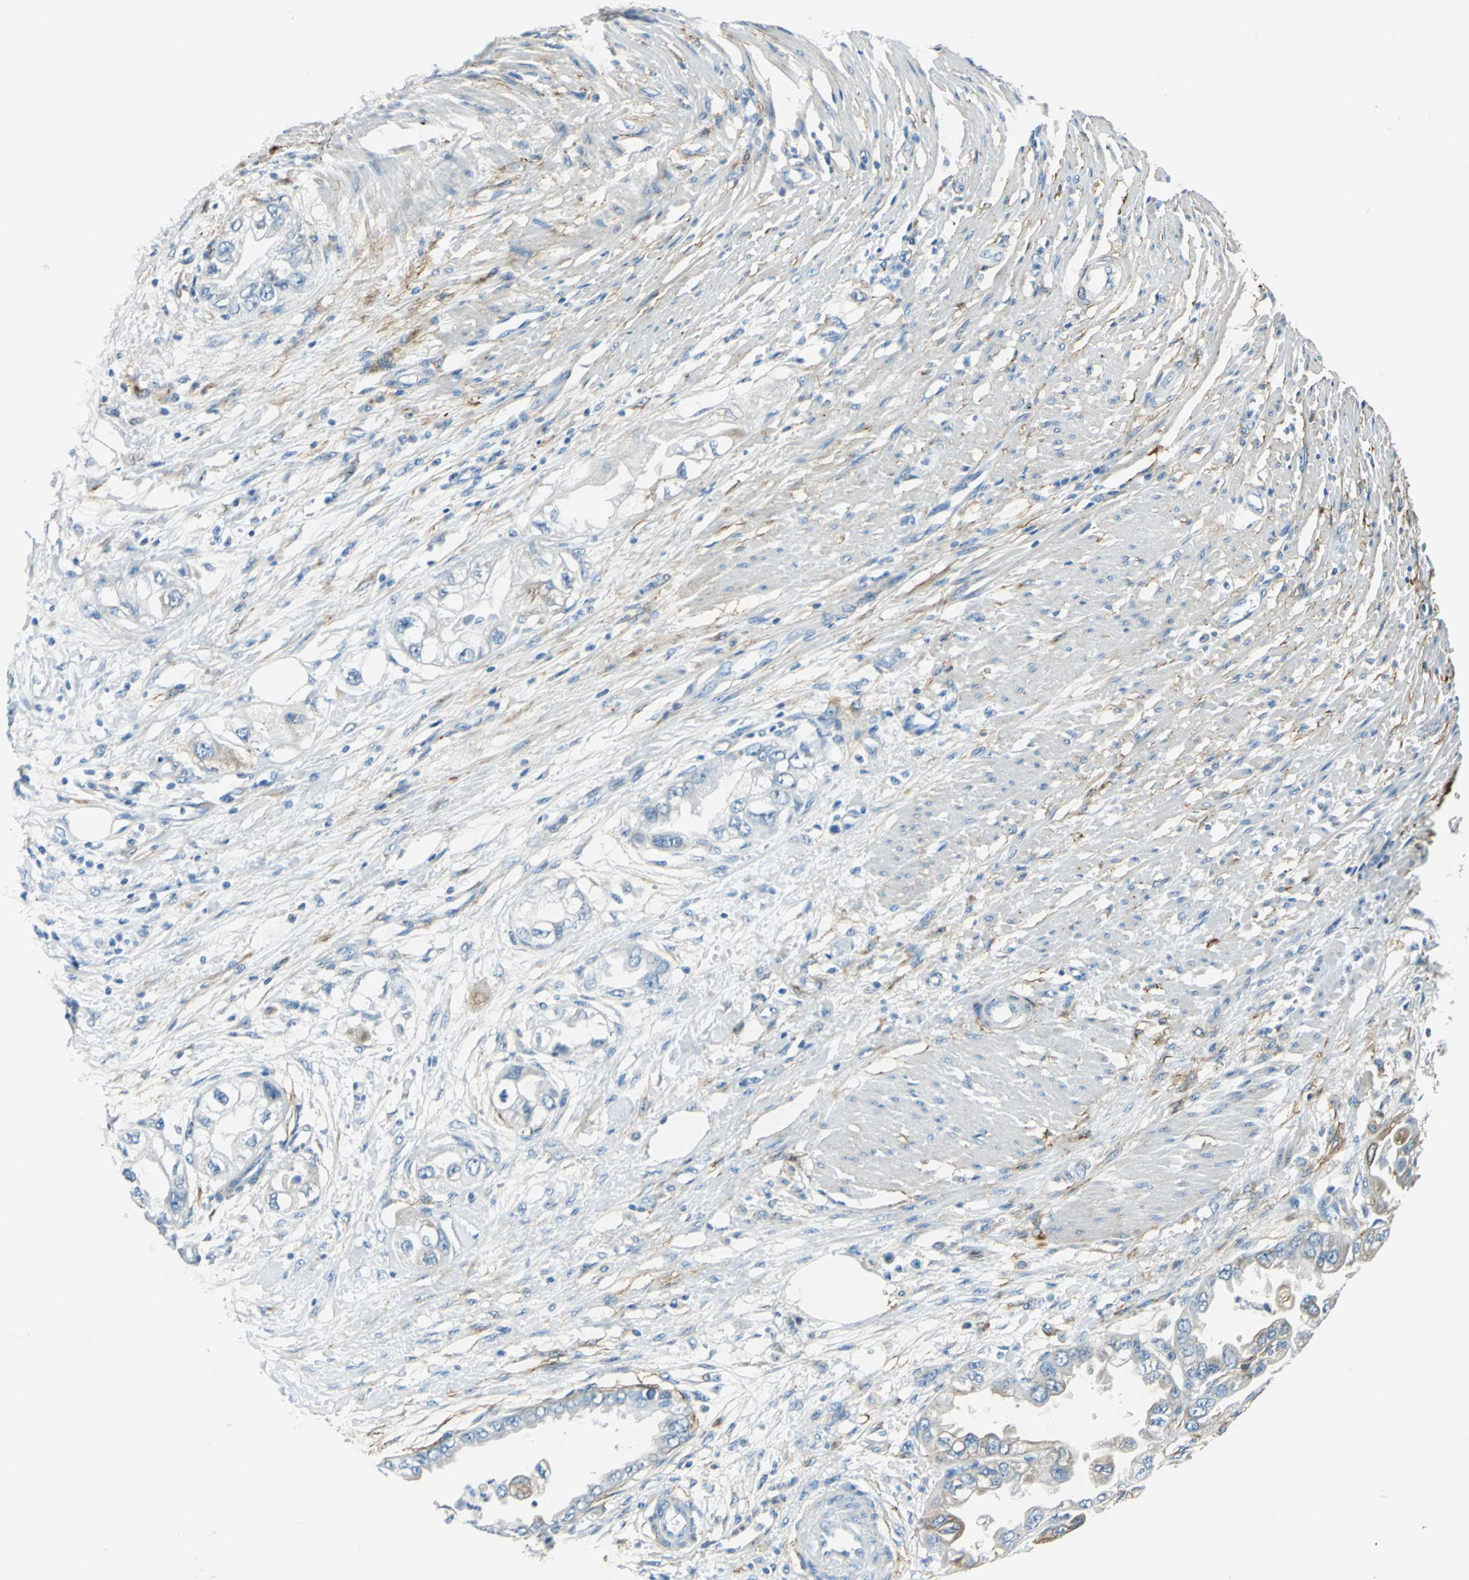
{"staining": {"intensity": "moderate", "quantity": "<25%", "location": "cytoplasmic/membranous"}, "tissue": "endometrial cancer", "cell_type": "Tumor cells", "image_type": "cancer", "snomed": [{"axis": "morphology", "description": "Adenocarcinoma, NOS"}, {"axis": "topography", "description": "Endometrium"}], "caption": "The histopathology image exhibits staining of endometrial adenocarcinoma, revealing moderate cytoplasmic/membranous protein staining (brown color) within tumor cells.", "gene": "AKAP12", "patient": {"sex": "female", "age": 67}}